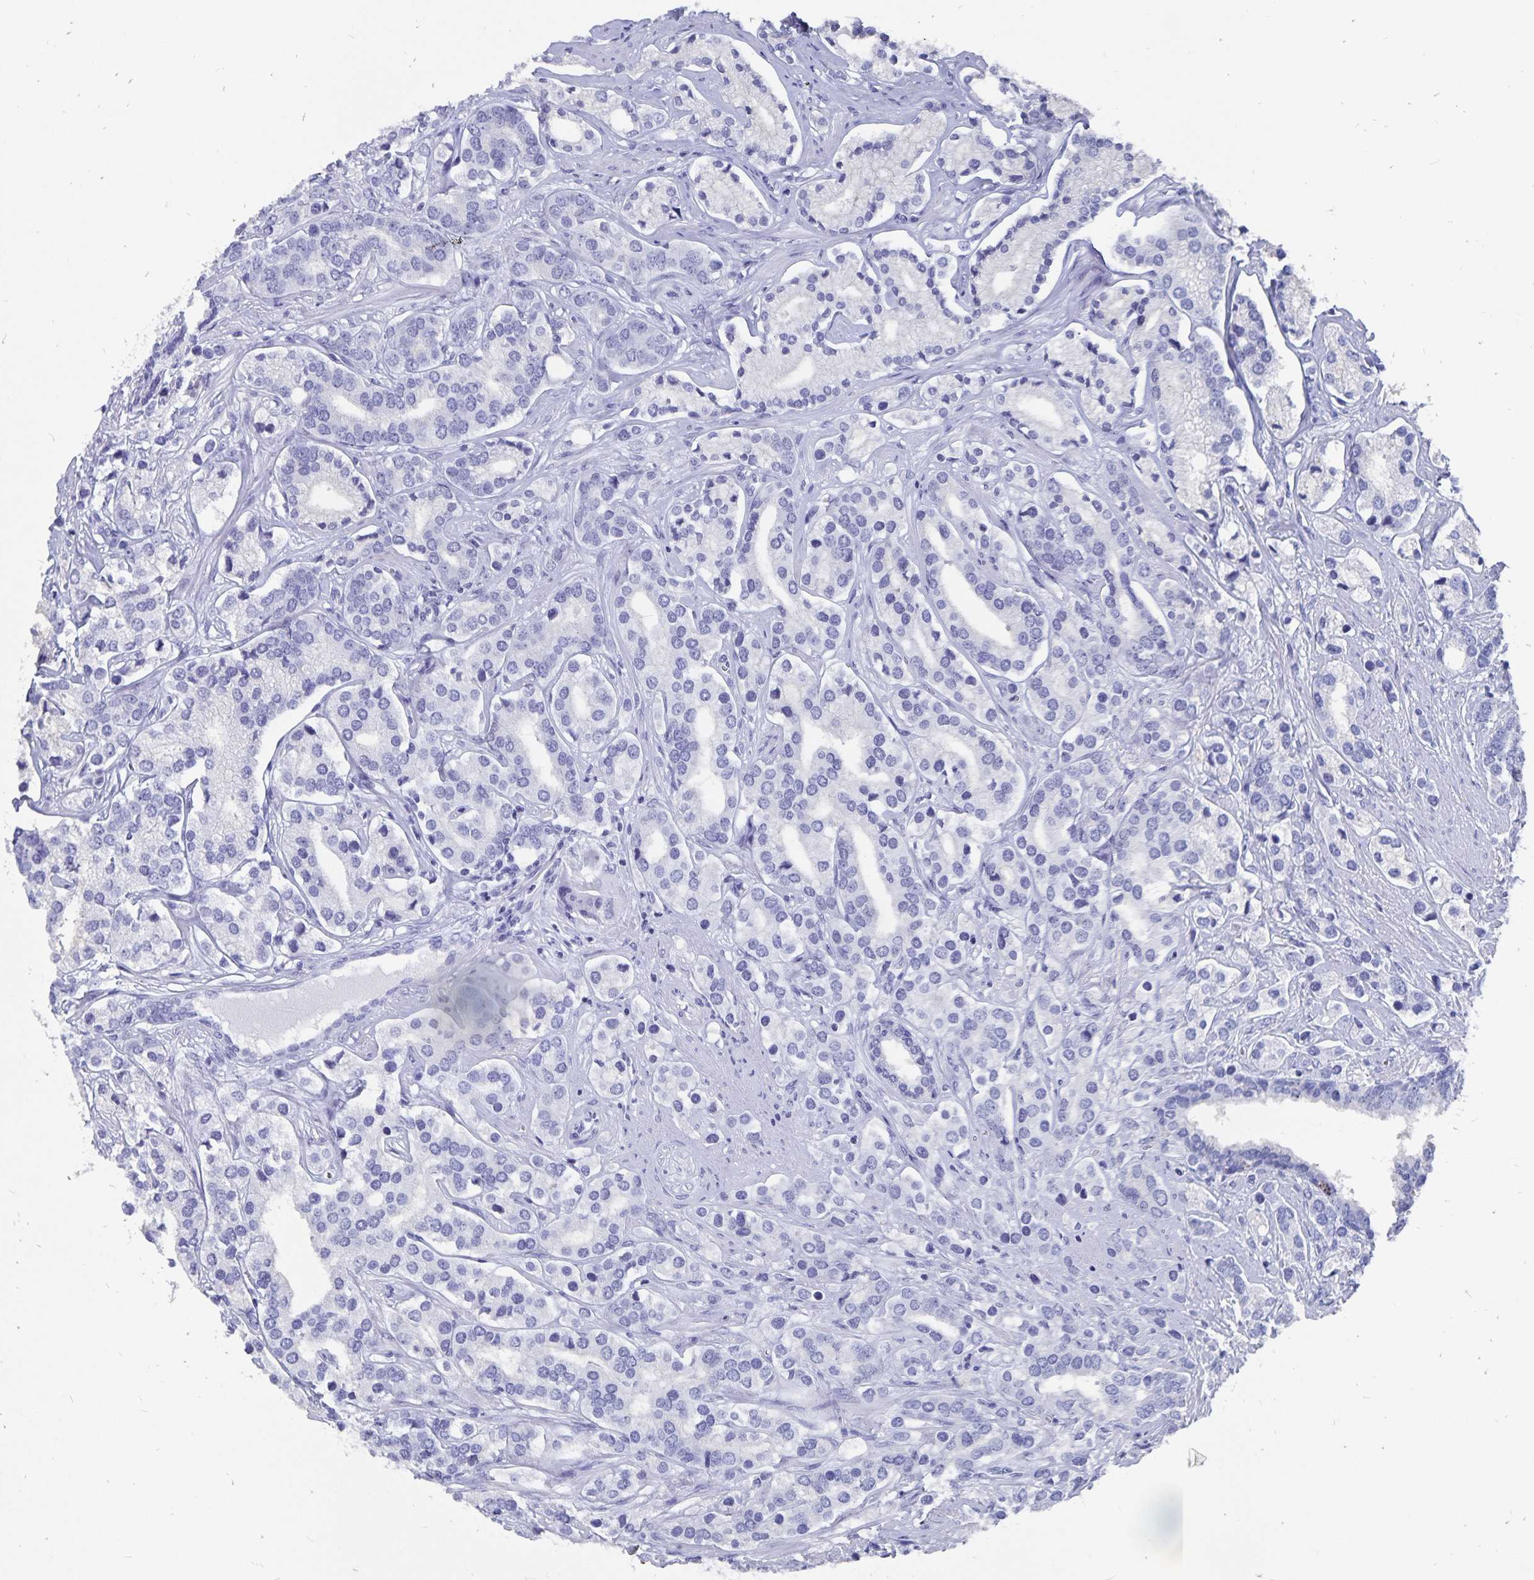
{"staining": {"intensity": "negative", "quantity": "none", "location": "none"}, "tissue": "prostate cancer", "cell_type": "Tumor cells", "image_type": "cancer", "snomed": [{"axis": "morphology", "description": "Adenocarcinoma, High grade"}, {"axis": "topography", "description": "Prostate"}], "caption": "A histopathology image of human high-grade adenocarcinoma (prostate) is negative for staining in tumor cells. (DAB (3,3'-diaminobenzidine) immunohistochemistry with hematoxylin counter stain).", "gene": "ADH1A", "patient": {"sex": "male", "age": 58}}